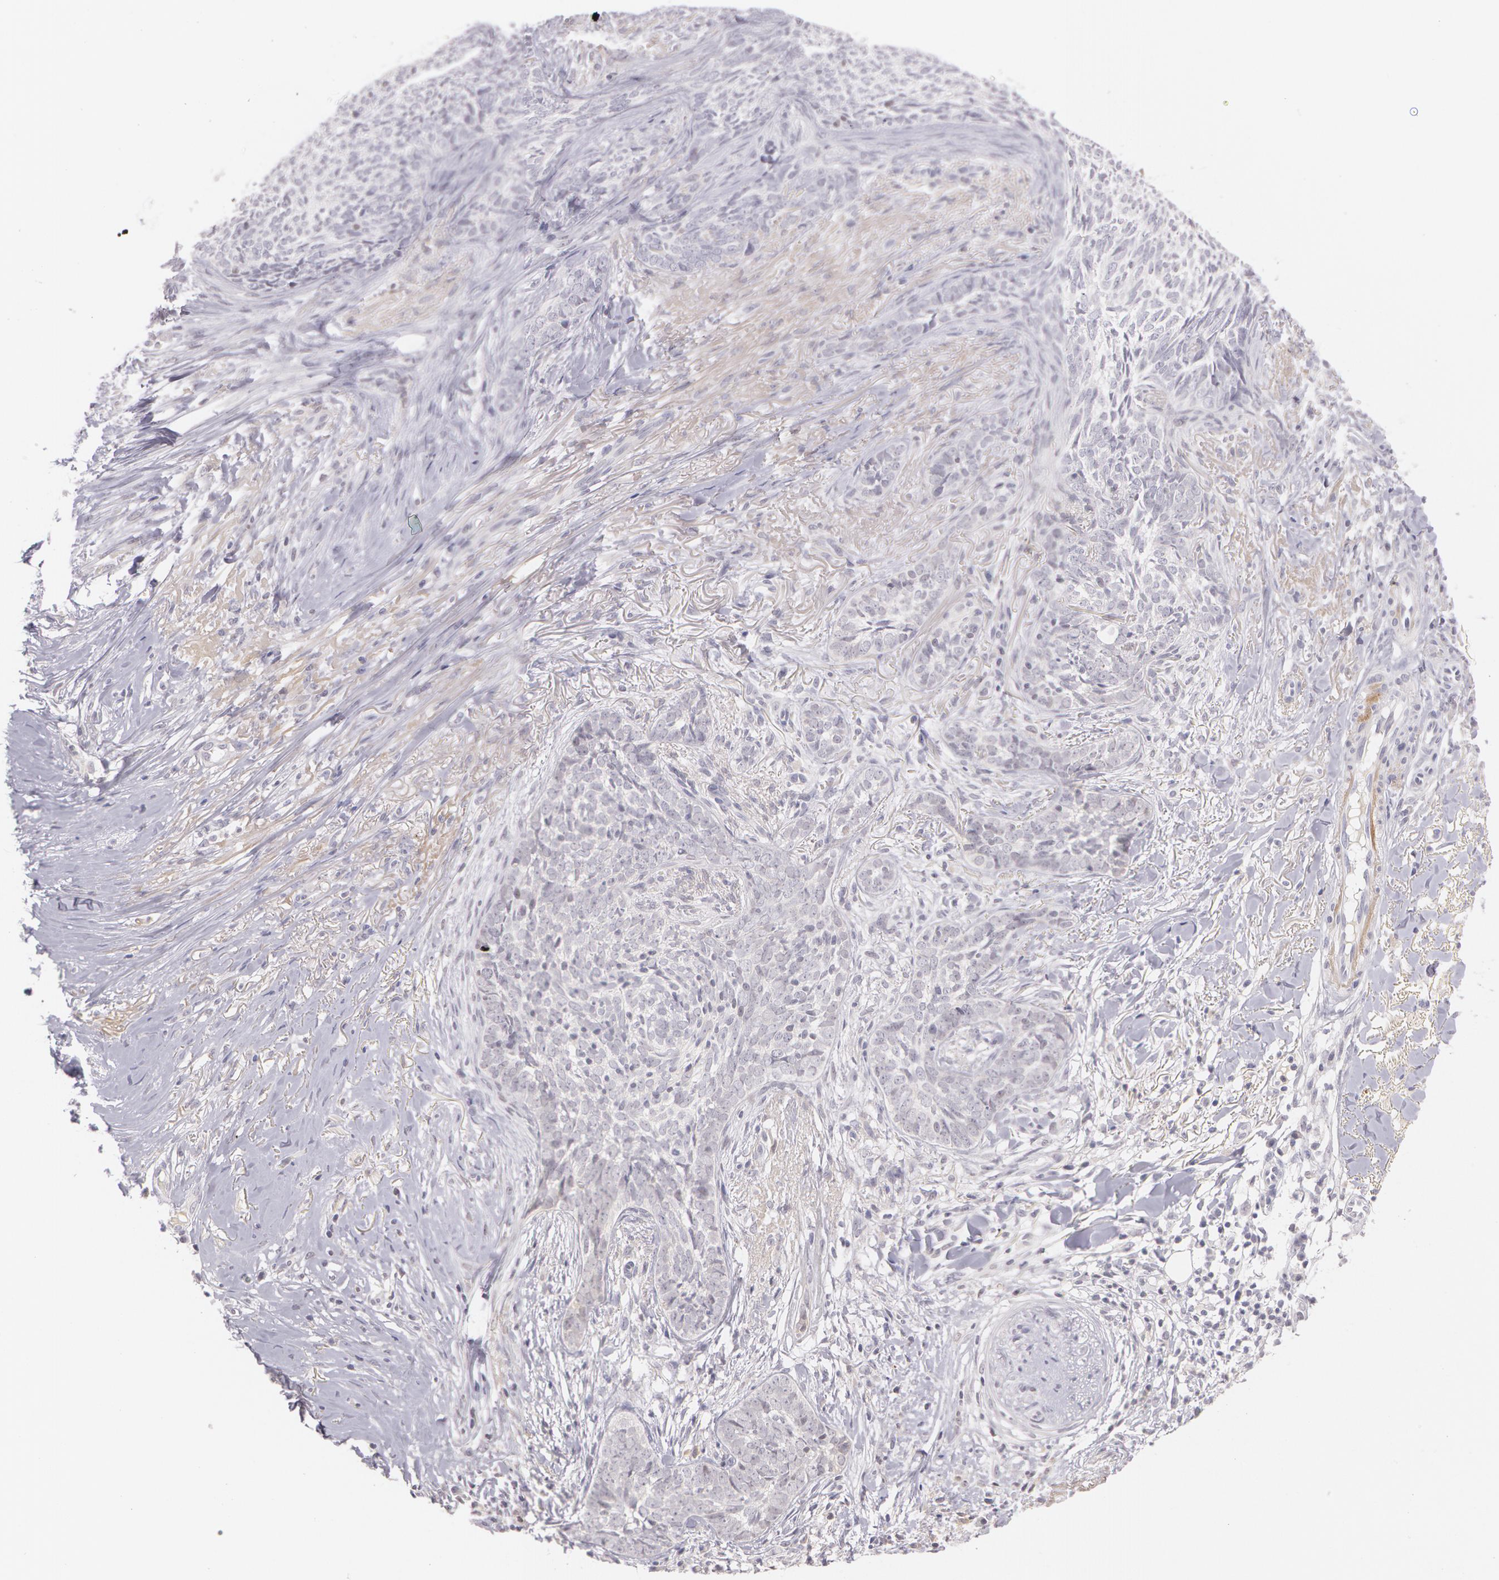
{"staining": {"intensity": "negative", "quantity": "none", "location": "none"}, "tissue": "skin cancer", "cell_type": "Tumor cells", "image_type": "cancer", "snomed": [{"axis": "morphology", "description": "Basal cell carcinoma"}, {"axis": "topography", "description": "Skin"}], "caption": "The photomicrograph reveals no significant staining in tumor cells of skin basal cell carcinoma. (Brightfield microscopy of DAB immunohistochemistry at high magnification).", "gene": "LBP", "patient": {"sex": "female", "age": 81}}